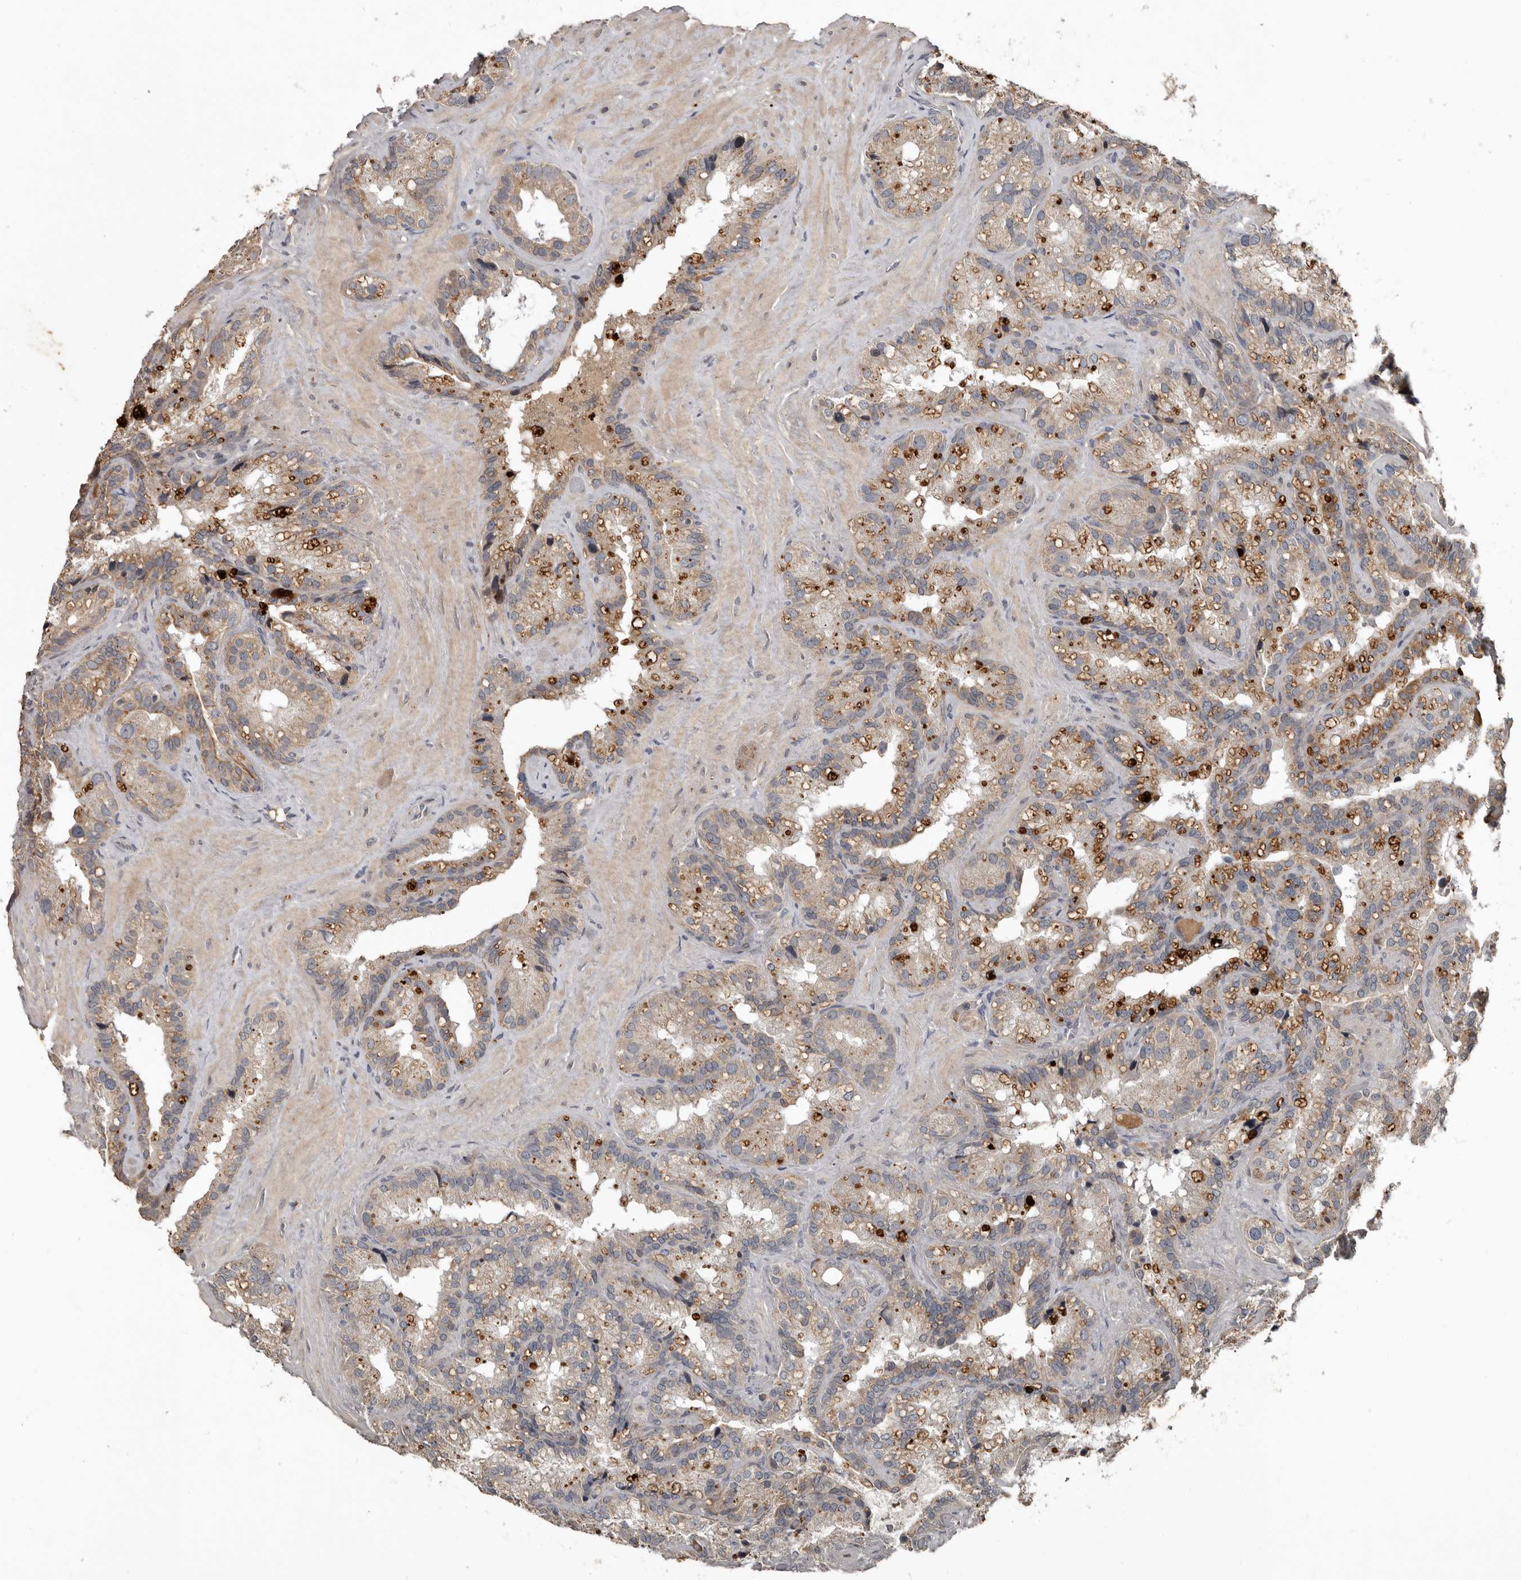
{"staining": {"intensity": "weak", "quantity": "25%-75%", "location": "cytoplasmic/membranous"}, "tissue": "seminal vesicle", "cell_type": "Glandular cells", "image_type": "normal", "snomed": [{"axis": "morphology", "description": "Normal tissue, NOS"}, {"axis": "topography", "description": "Prostate"}, {"axis": "topography", "description": "Seminal veicle"}], "caption": "Approximately 25%-75% of glandular cells in benign human seminal vesicle show weak cytoplasmic/membranous protein expression as visualized by brown immunohistochemical staining.", "gene": "NMUR1", "patient": {"sex": "male", "age": 68}}